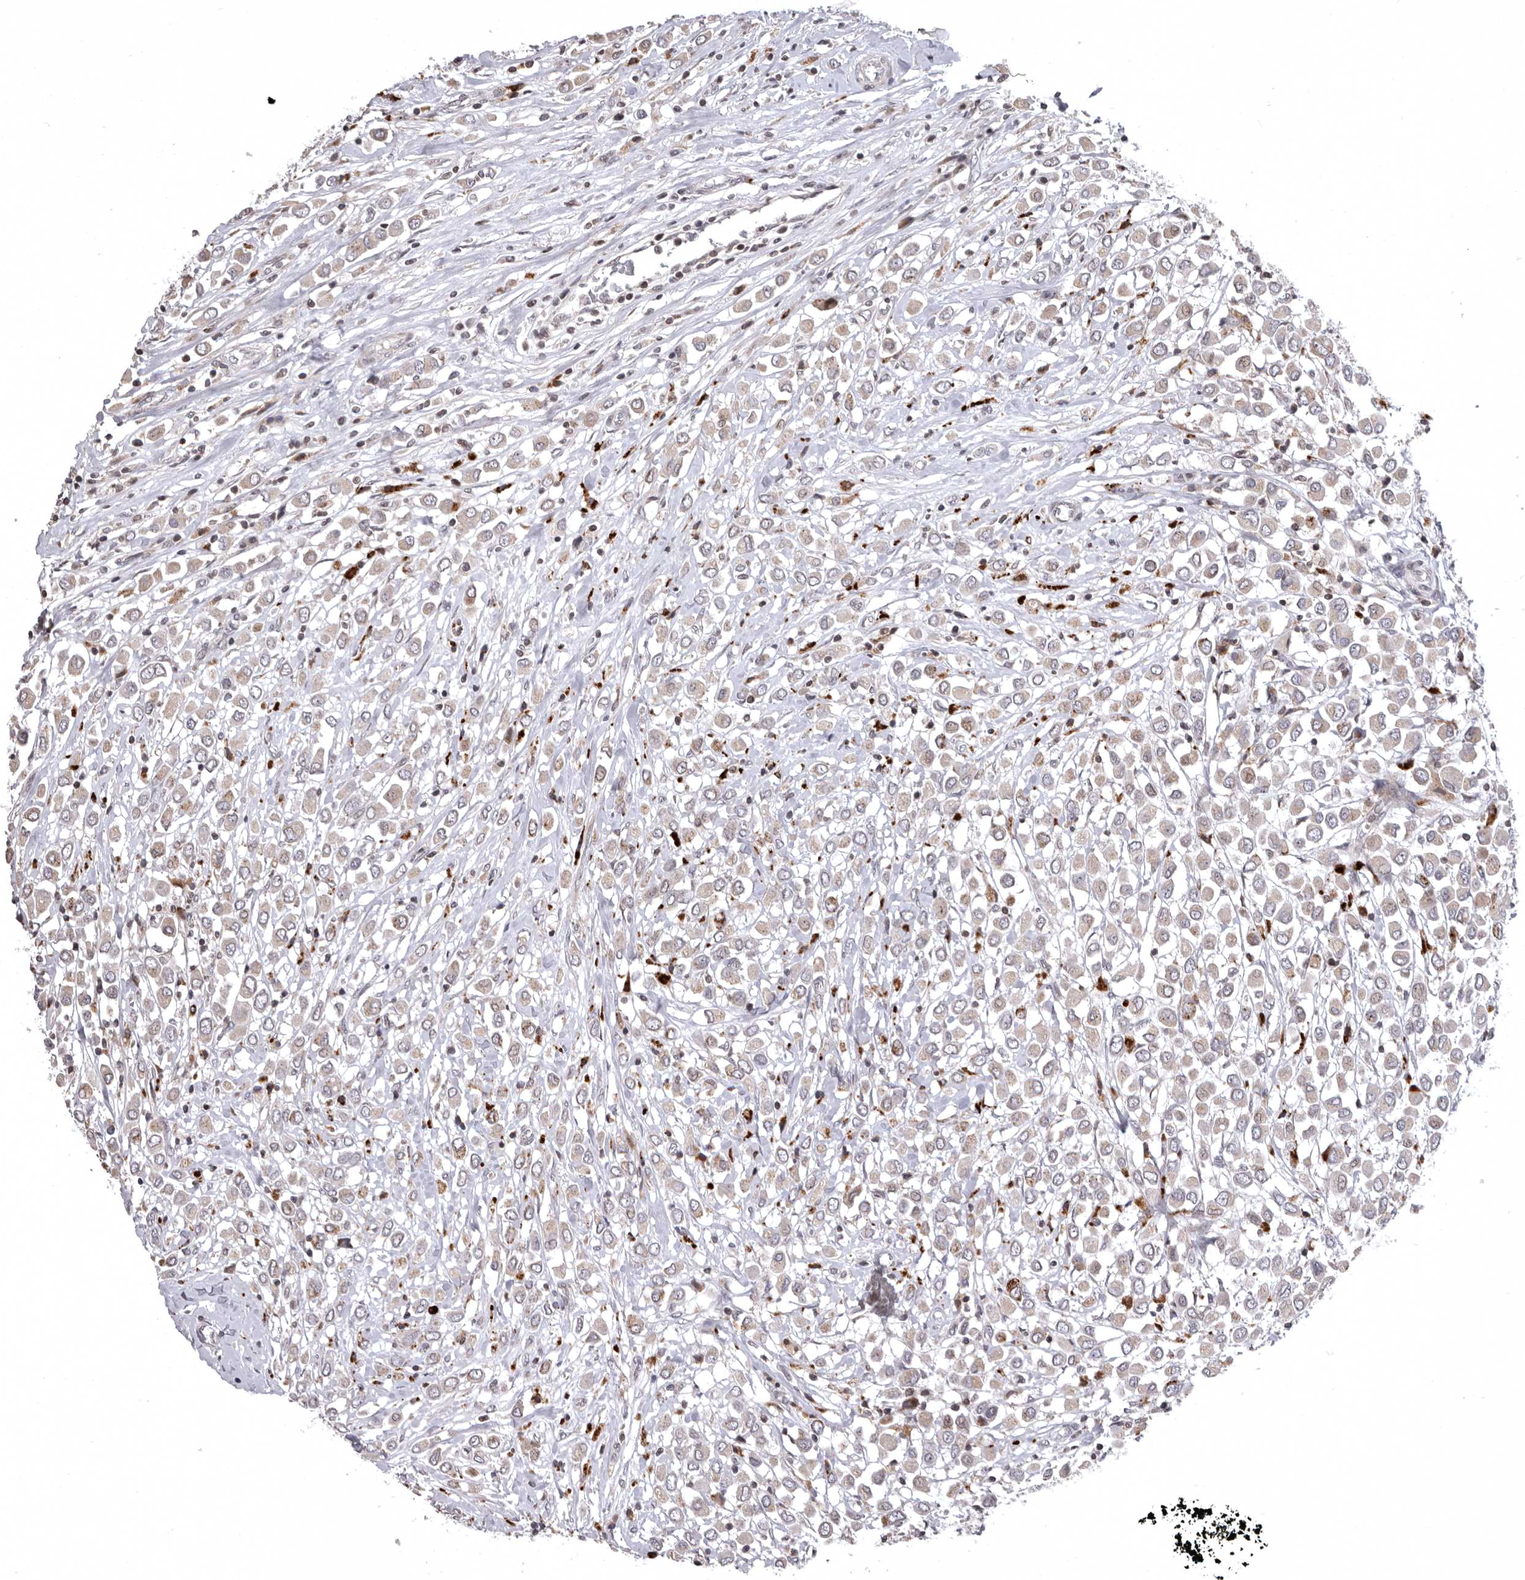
{"staining": {"intensity": "weak", "quantity": ">75%", "location": "cytoplasmic/membranous"}, "tissue": "breast cancer", "cell_type": "Tumor cells", "image_type": "cancer", "snomed": [{"axis": "morphology", "description": "Duct carcinoma"}, {"axis": "topography", "description": "Breast"}], "caption": "The histopathology image exhibits a brown stain indicating the presence of a protein in the cytoplasmic/membranous of tumor cells in invasive ductal carcinoma (breast). Using DAB (3,3'-diaminobenzidine) (brown) and hematoxylin (blue) stains, captured at high magnification using brightfield microscopy.", "gene": "AZIN1", "patient": {"sex": "female", "age": 61}}